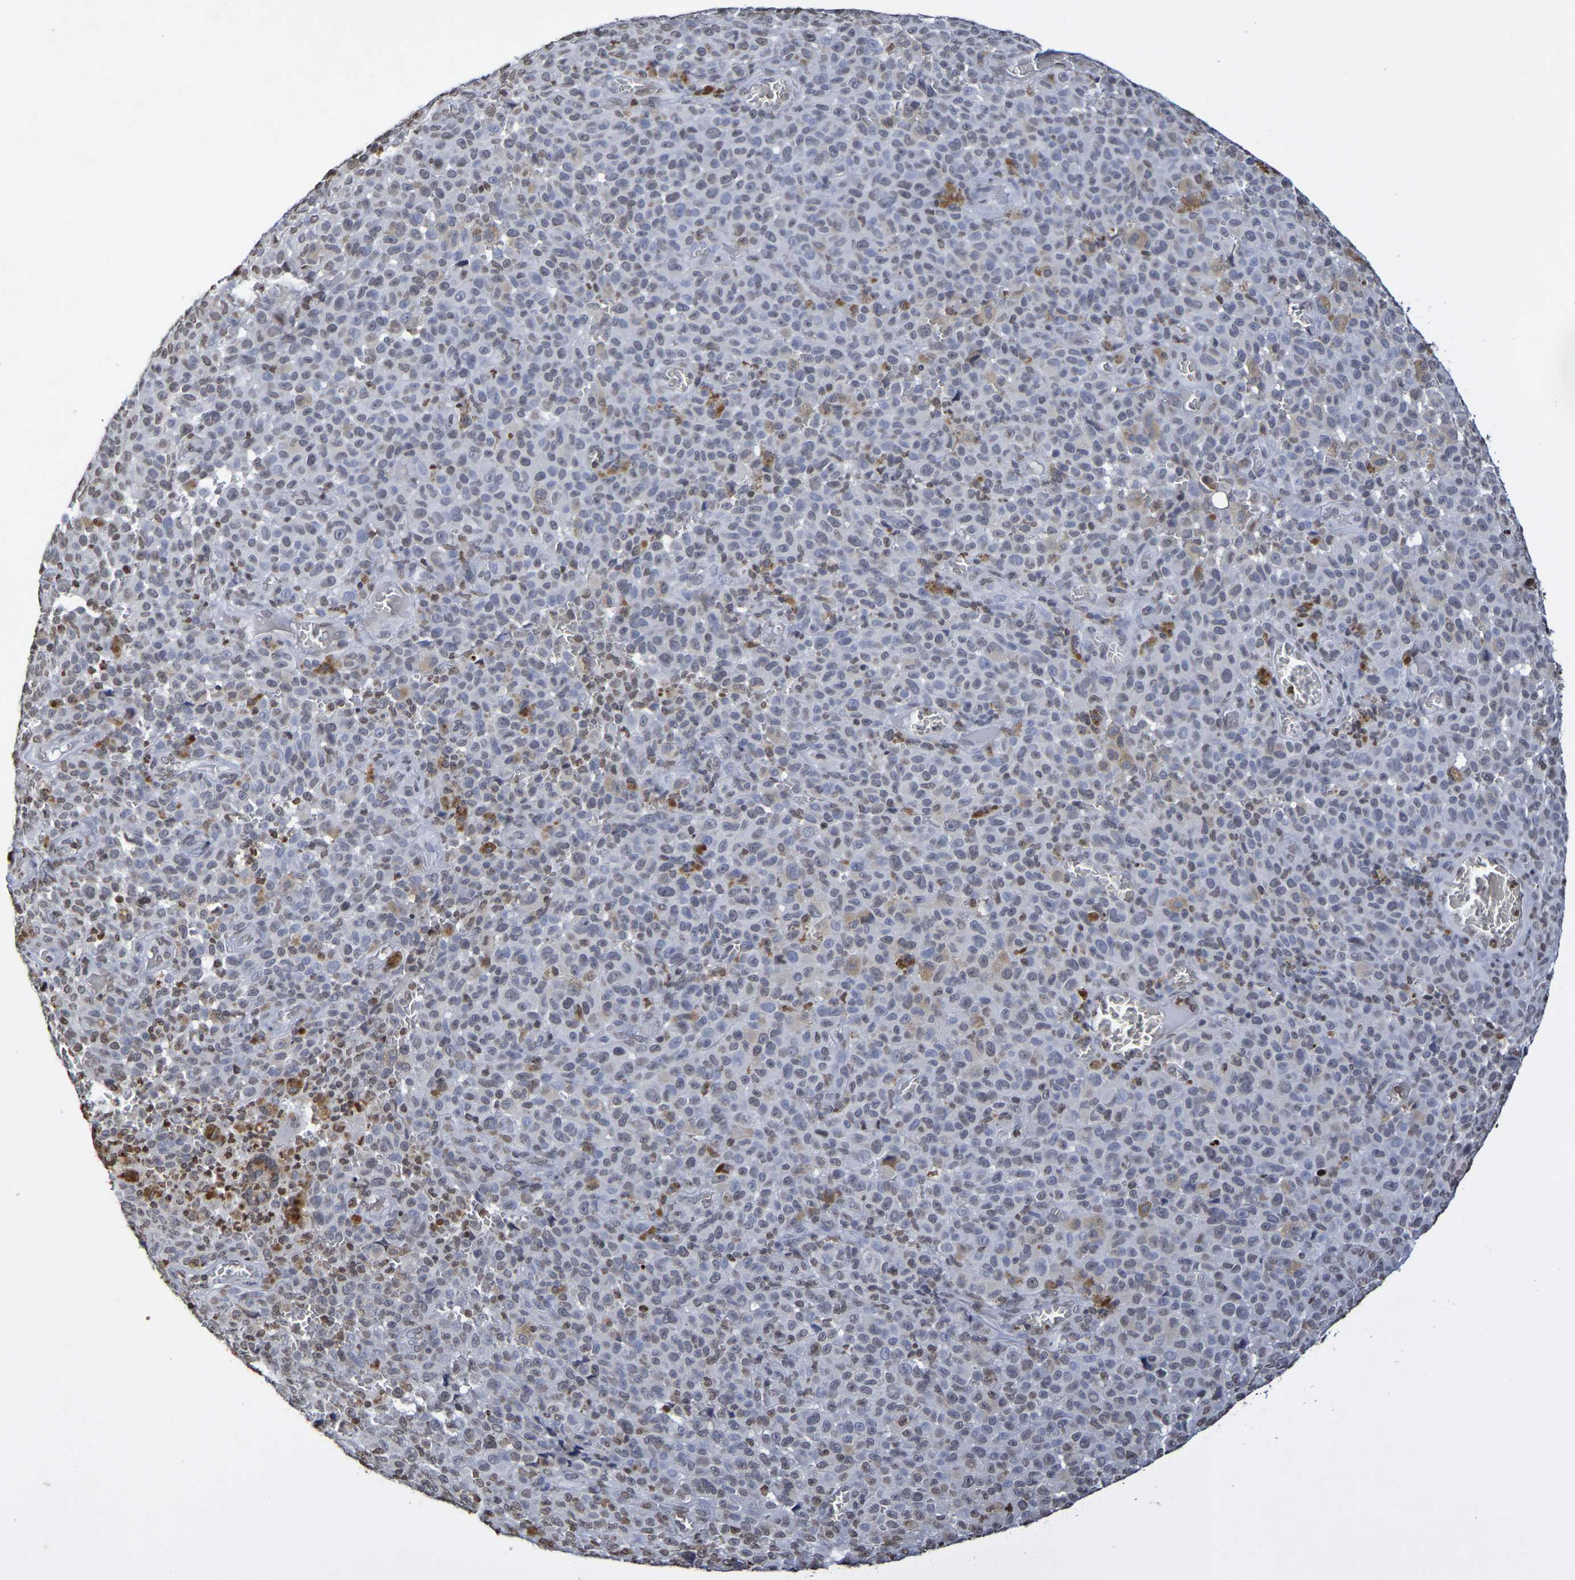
{"staining": {"intensity": "negative", "quantity": "none", "location": "none"}, "tissue": "melanoma", "cell_type": "Tumor cells", "image_type": "cancer", "snomed": [{"axis": "morphology", "description": "Malignant melanoma, NOS"}, {"axis": "topography", "description": "Skin"}], "caption": "DAB immunohistochemical staining of malignant melanoma exhibits no significant positivity in tumor cells.", "gene": "ATF4", "patient": {"sex": "female", "age": 82}}